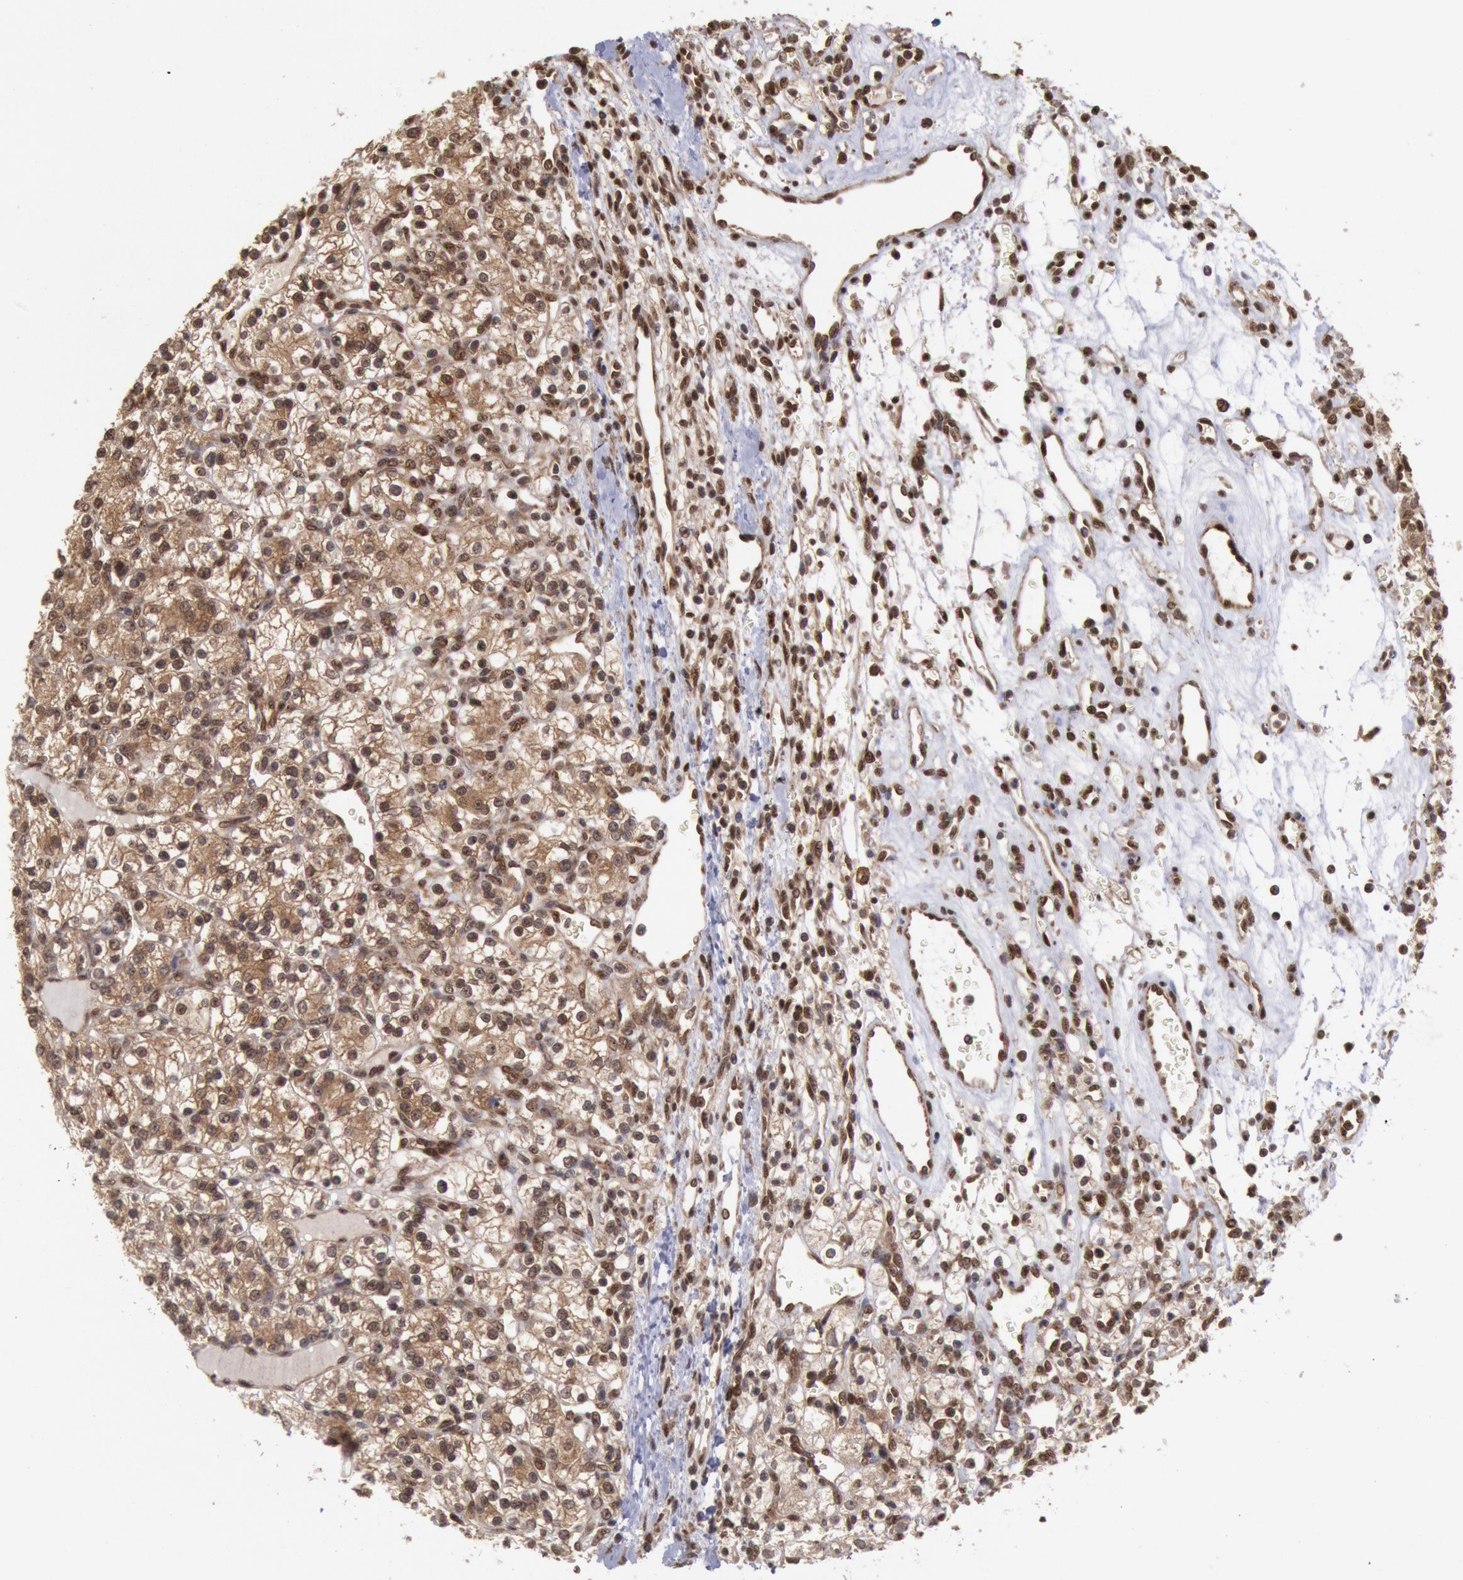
{"staining": {"intensity": "moderate", "quantity": ">75%", "location": "cytoplasmic/membranous,nuclear"}, "tissue": "renal cancer", "cell_type": "Tumor cells", "image_type": "cancer", "snomed": [{"axis": "morphology", "description": "Adenocarcinoma, NOS"}, {"axis": "topography", "description": "Kidney"}], "caption": "Immunohistochemical staining of human renal cancer (adenocarcinoma) demonstrates medium levels of moderate cytoplasmic/membranous and nuclear positivity in approximately >75% of tumor cells.", "gene": "STX17", "patient": {"sex": "female", "age": 62}}